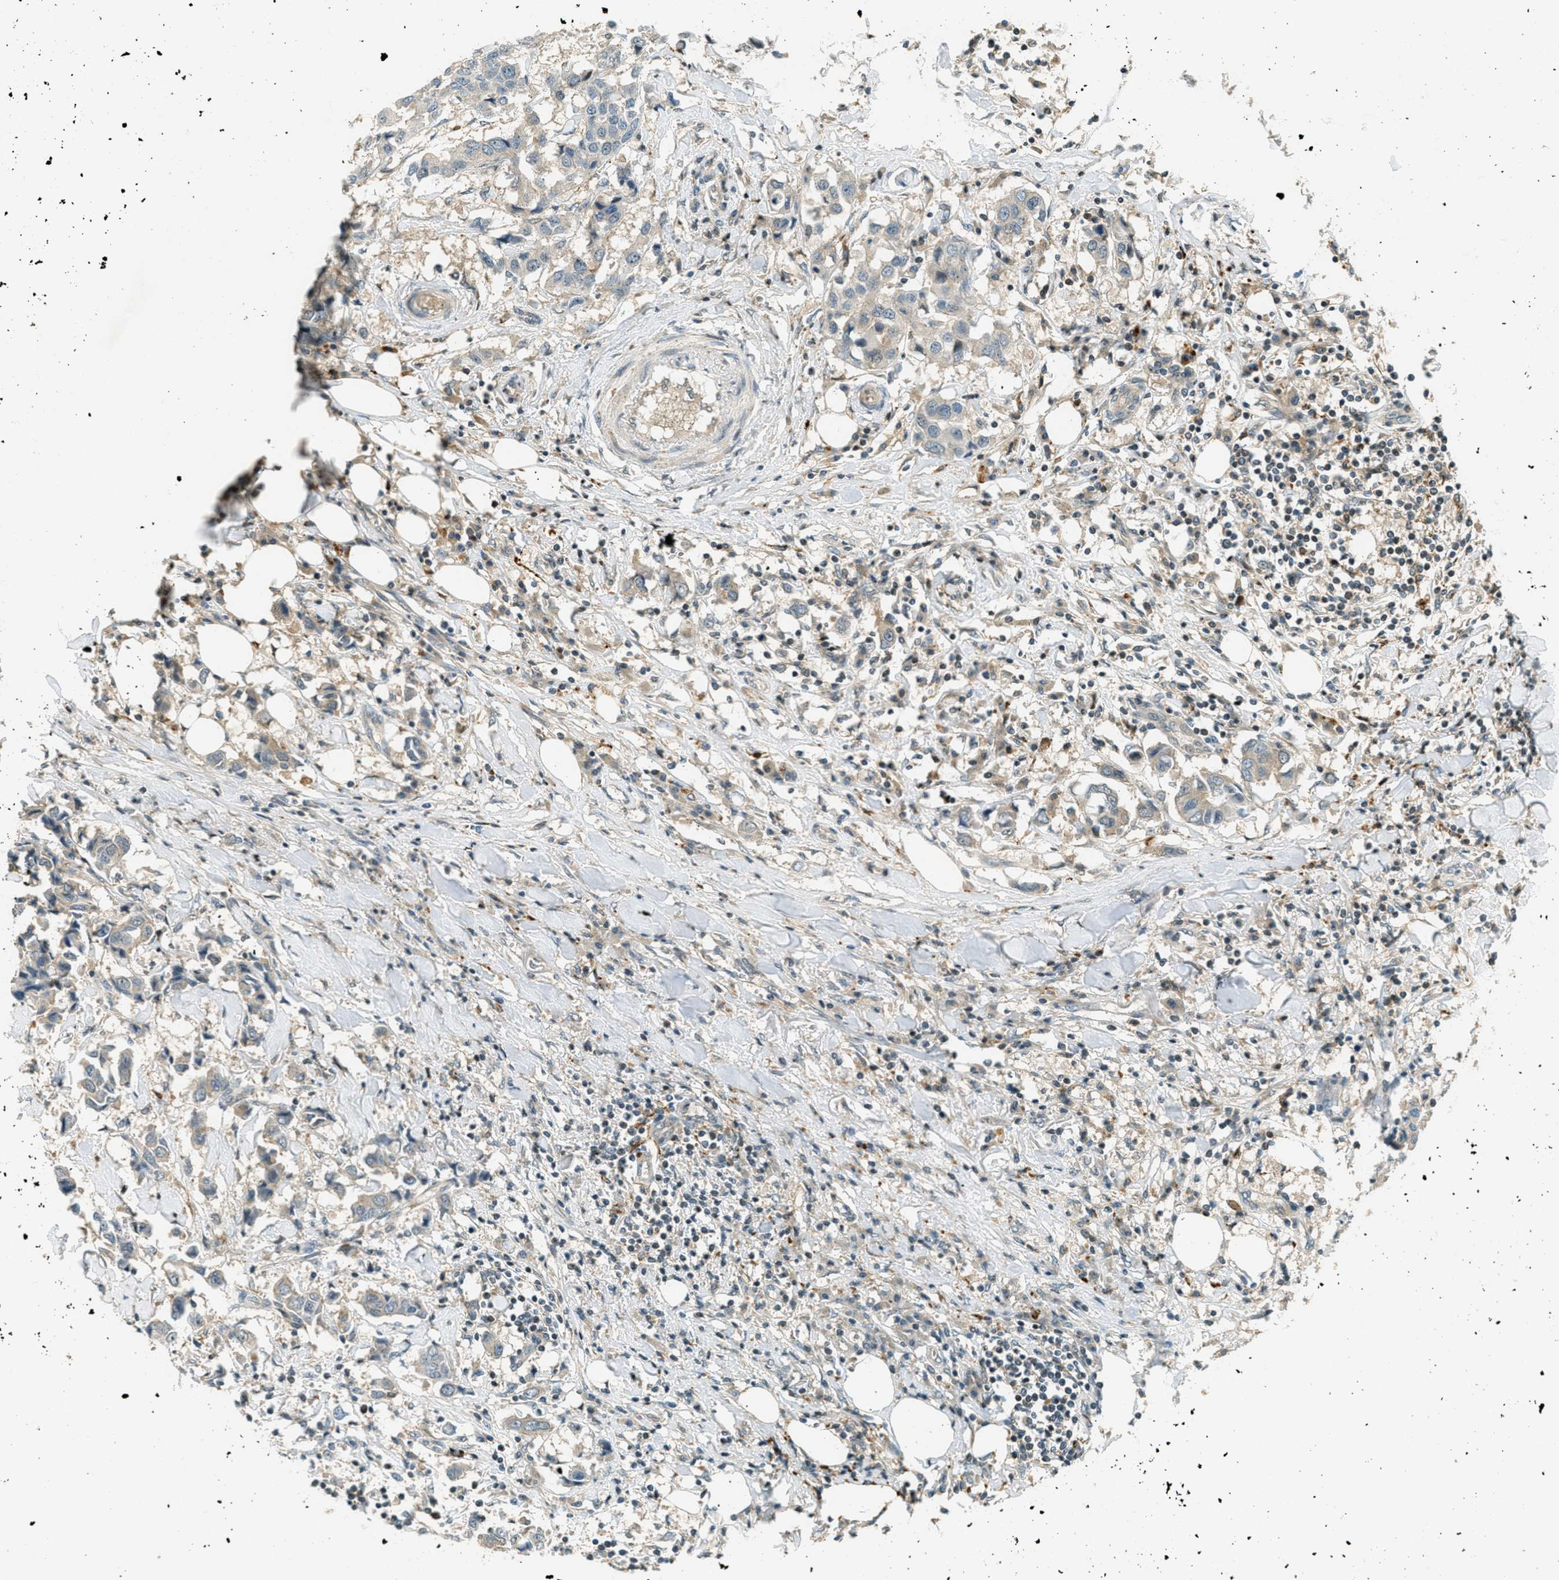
{"staining": {"intensity": "weak", "quantity": "<25%", "location": "cytoplasmic/membranous"}, "tissue": "breast cancer", "cell_type": "Tumor cells", "image_type": "cancer", "snomed": [{"axis": "morphology", "description": "Duct carcinoma"}, {"axis": "topography", "description": "Breast"}], "caption": "Breast cancer was stained to show a protein in brown. There is no significant staining in tumor cells.", "gene": "PTPN23", "patient": {"sex": "female", "age": 80}}